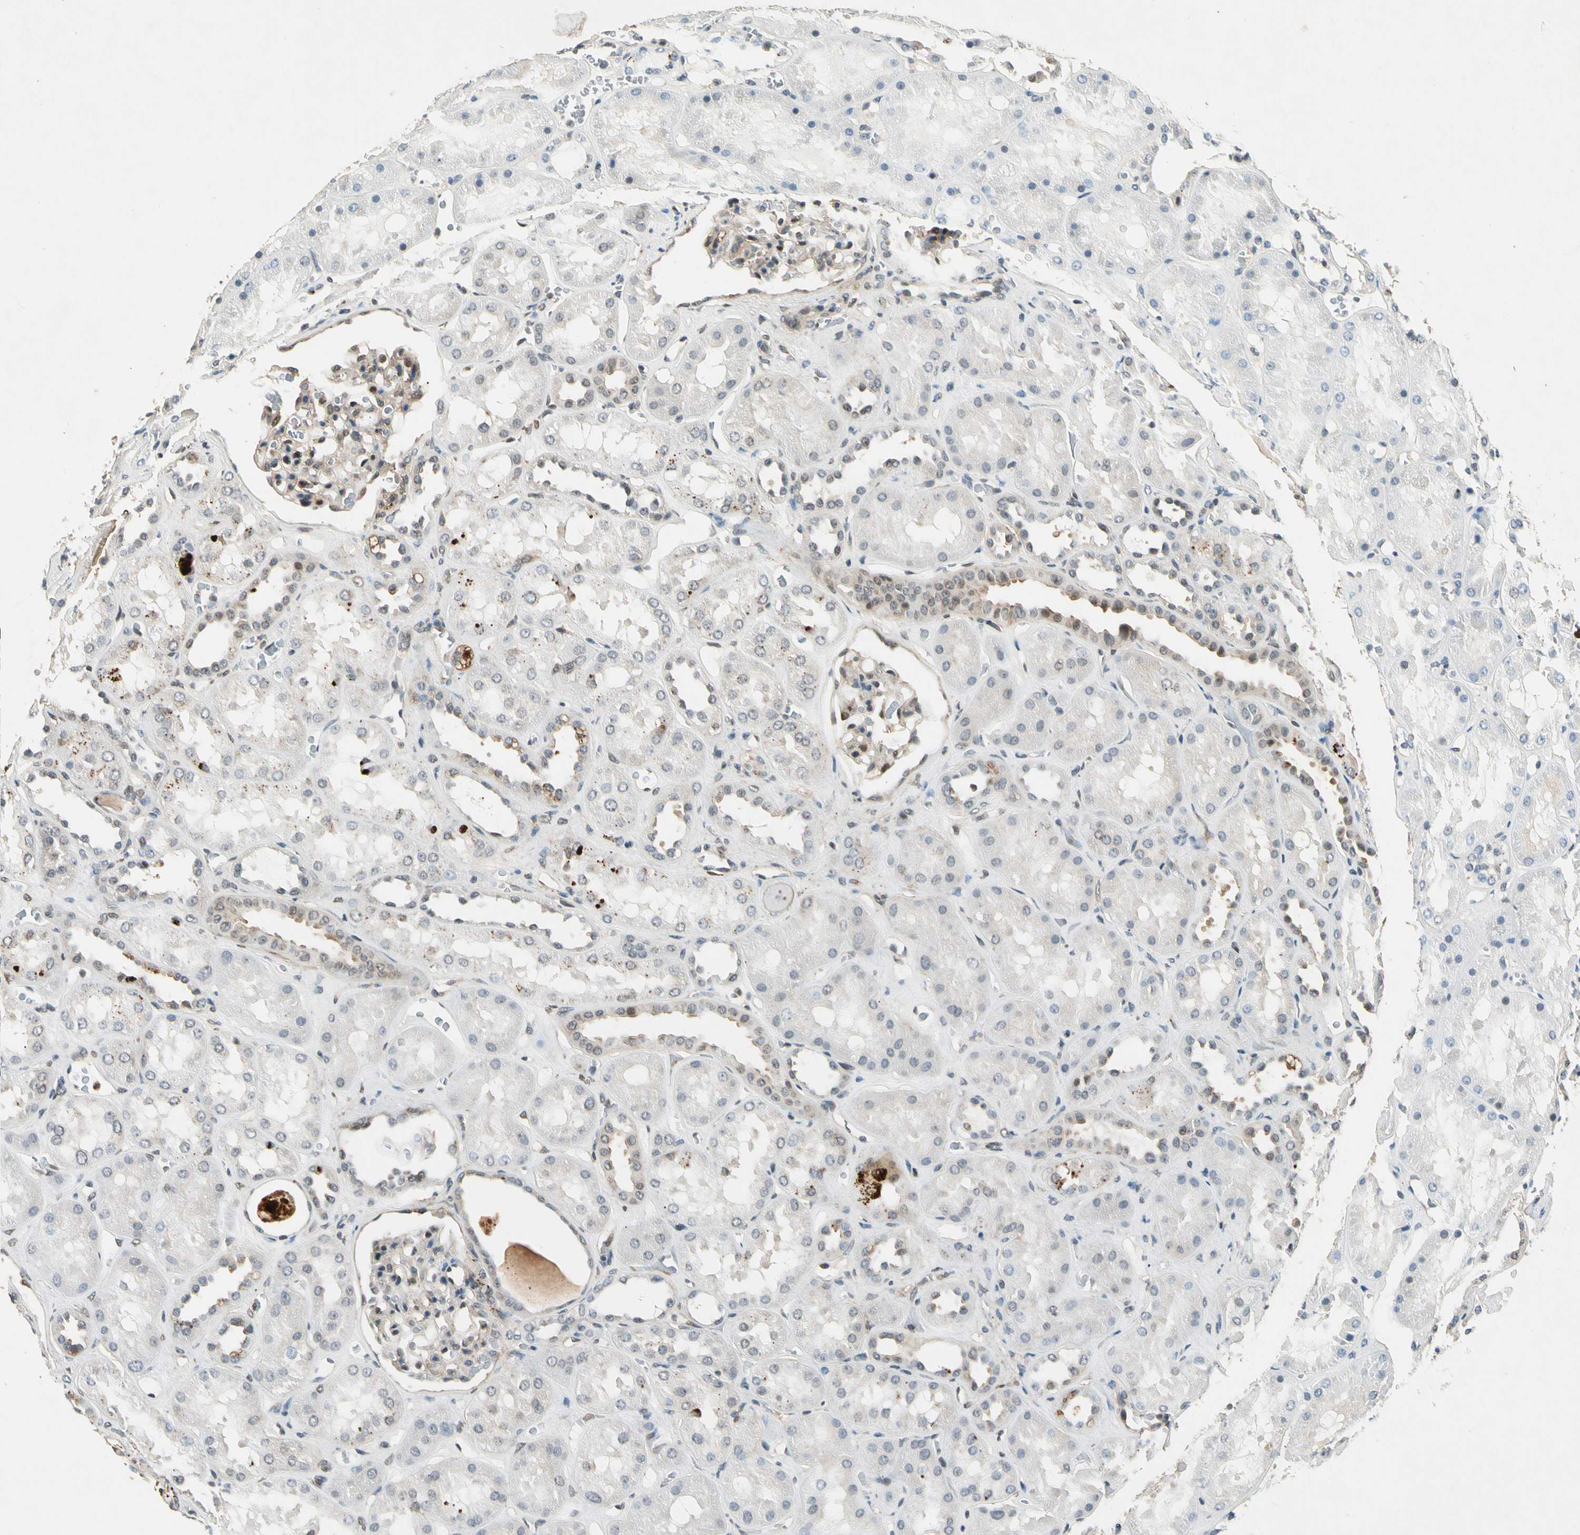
{"staining": {"intensity": "negative", "quantity": "none", "location": "none"}, "tissue": "kidney", "cell_type": "Cells in glomeruli", "image_type": "normal", "snomed": [{"axis": "morphology", "description": "Normal tissue, NOS"}, {"axis": "topography", "description": "Kidney"}, {"axis": "topography", "description": "Urinary bladder"}], "caption": "Immunohistochemical staining of normal human kidney exhibits no significant positivity in cells in glomeruli.", "gene": "ROCK2", "patient": {"sex": "male", "age": 64}}